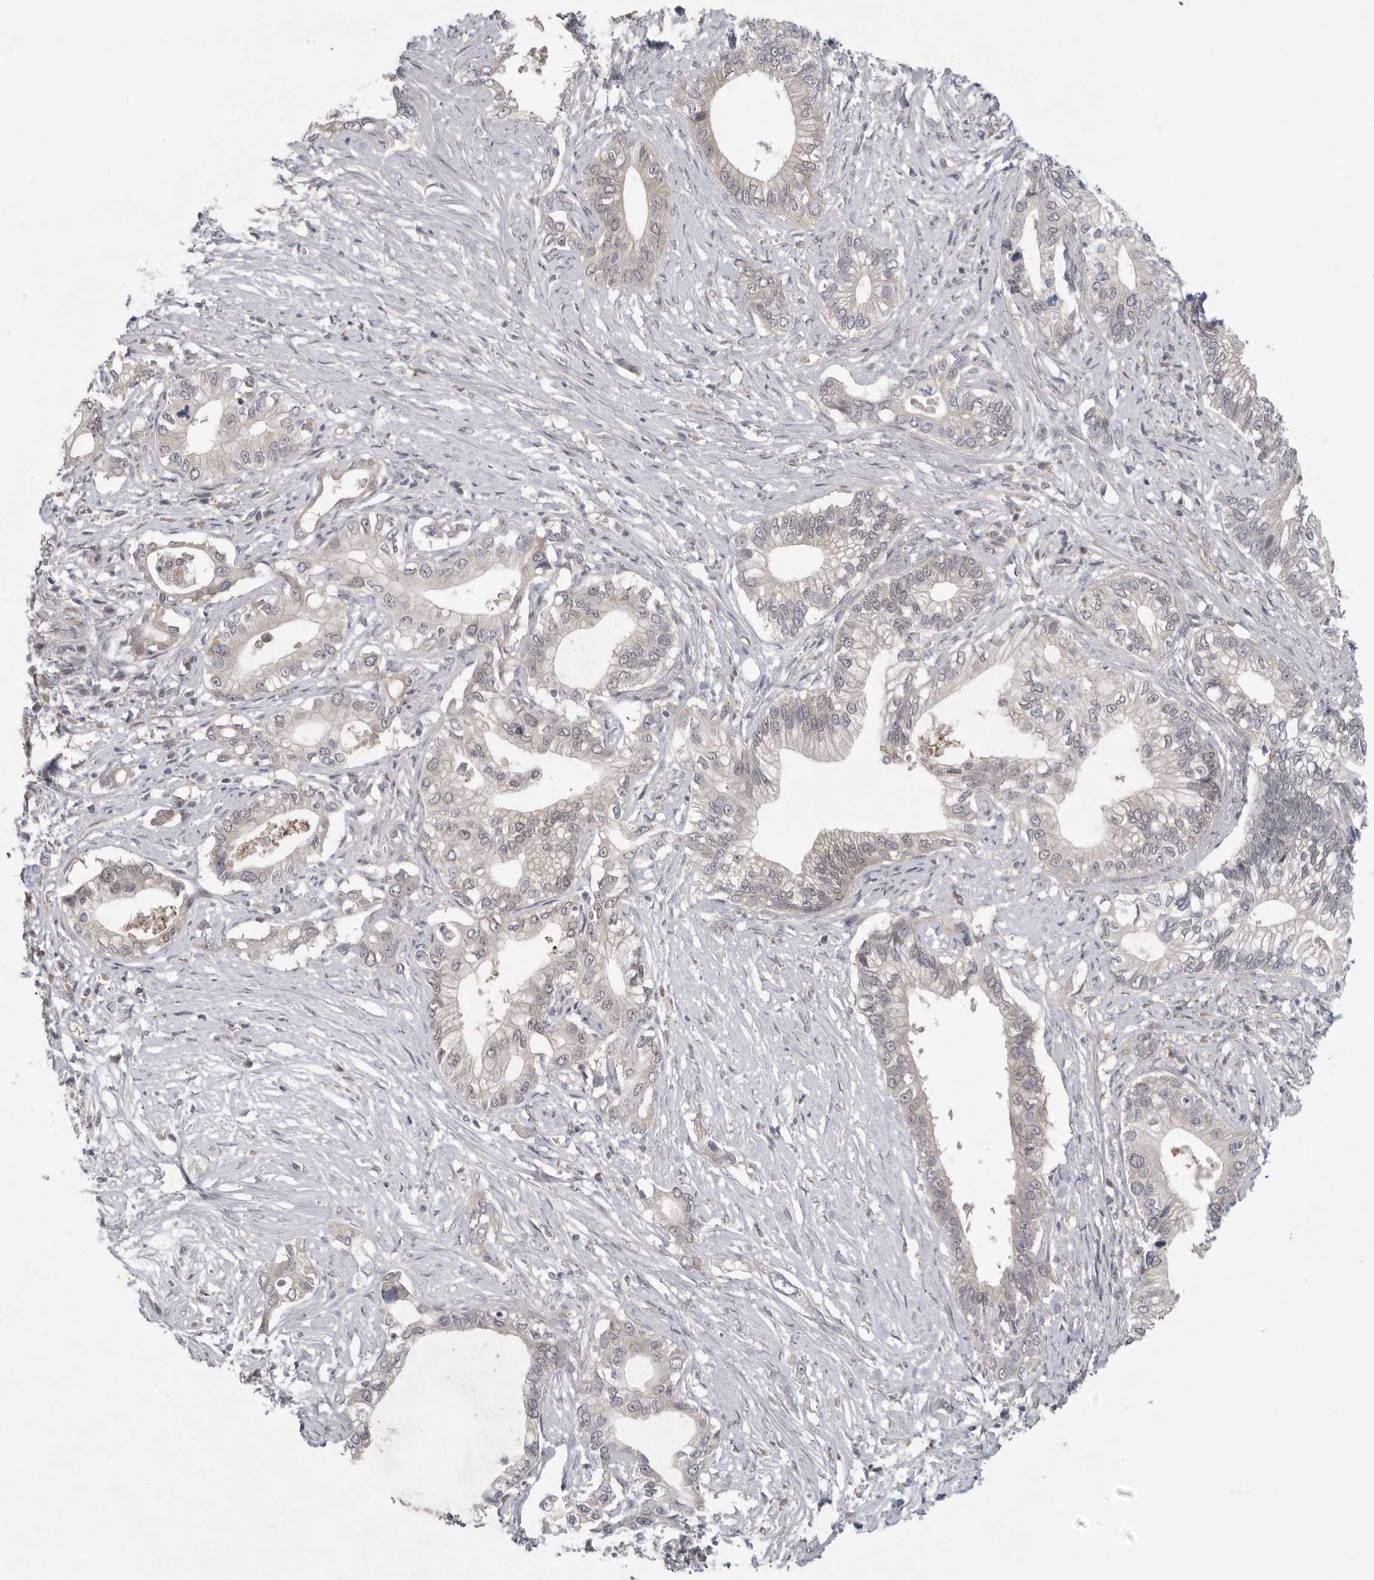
{"staining": {"intensity": "negative", "quantity": "none", "location": "none"}, "tissue": "pancreatic cancer", "cell_type": "Tumor cells", "image_type": "cancer", "snomed": [{"axis": "morphology", "description": "Normal tissue, NOS"}, {"axis": "morphology", "description": "Adenocarcinoma, NOS"}, {"axis": "topography", "description": "Pancreas"}, {"axis": "topography", "description": "Peripheral nerve tissue"}], "caption": "An image of human pancreatic adenocarcinoma is negative for staining in tumor cells.", "gene": "FBXO43", "patient": {"sex": "male", "age": 59}}